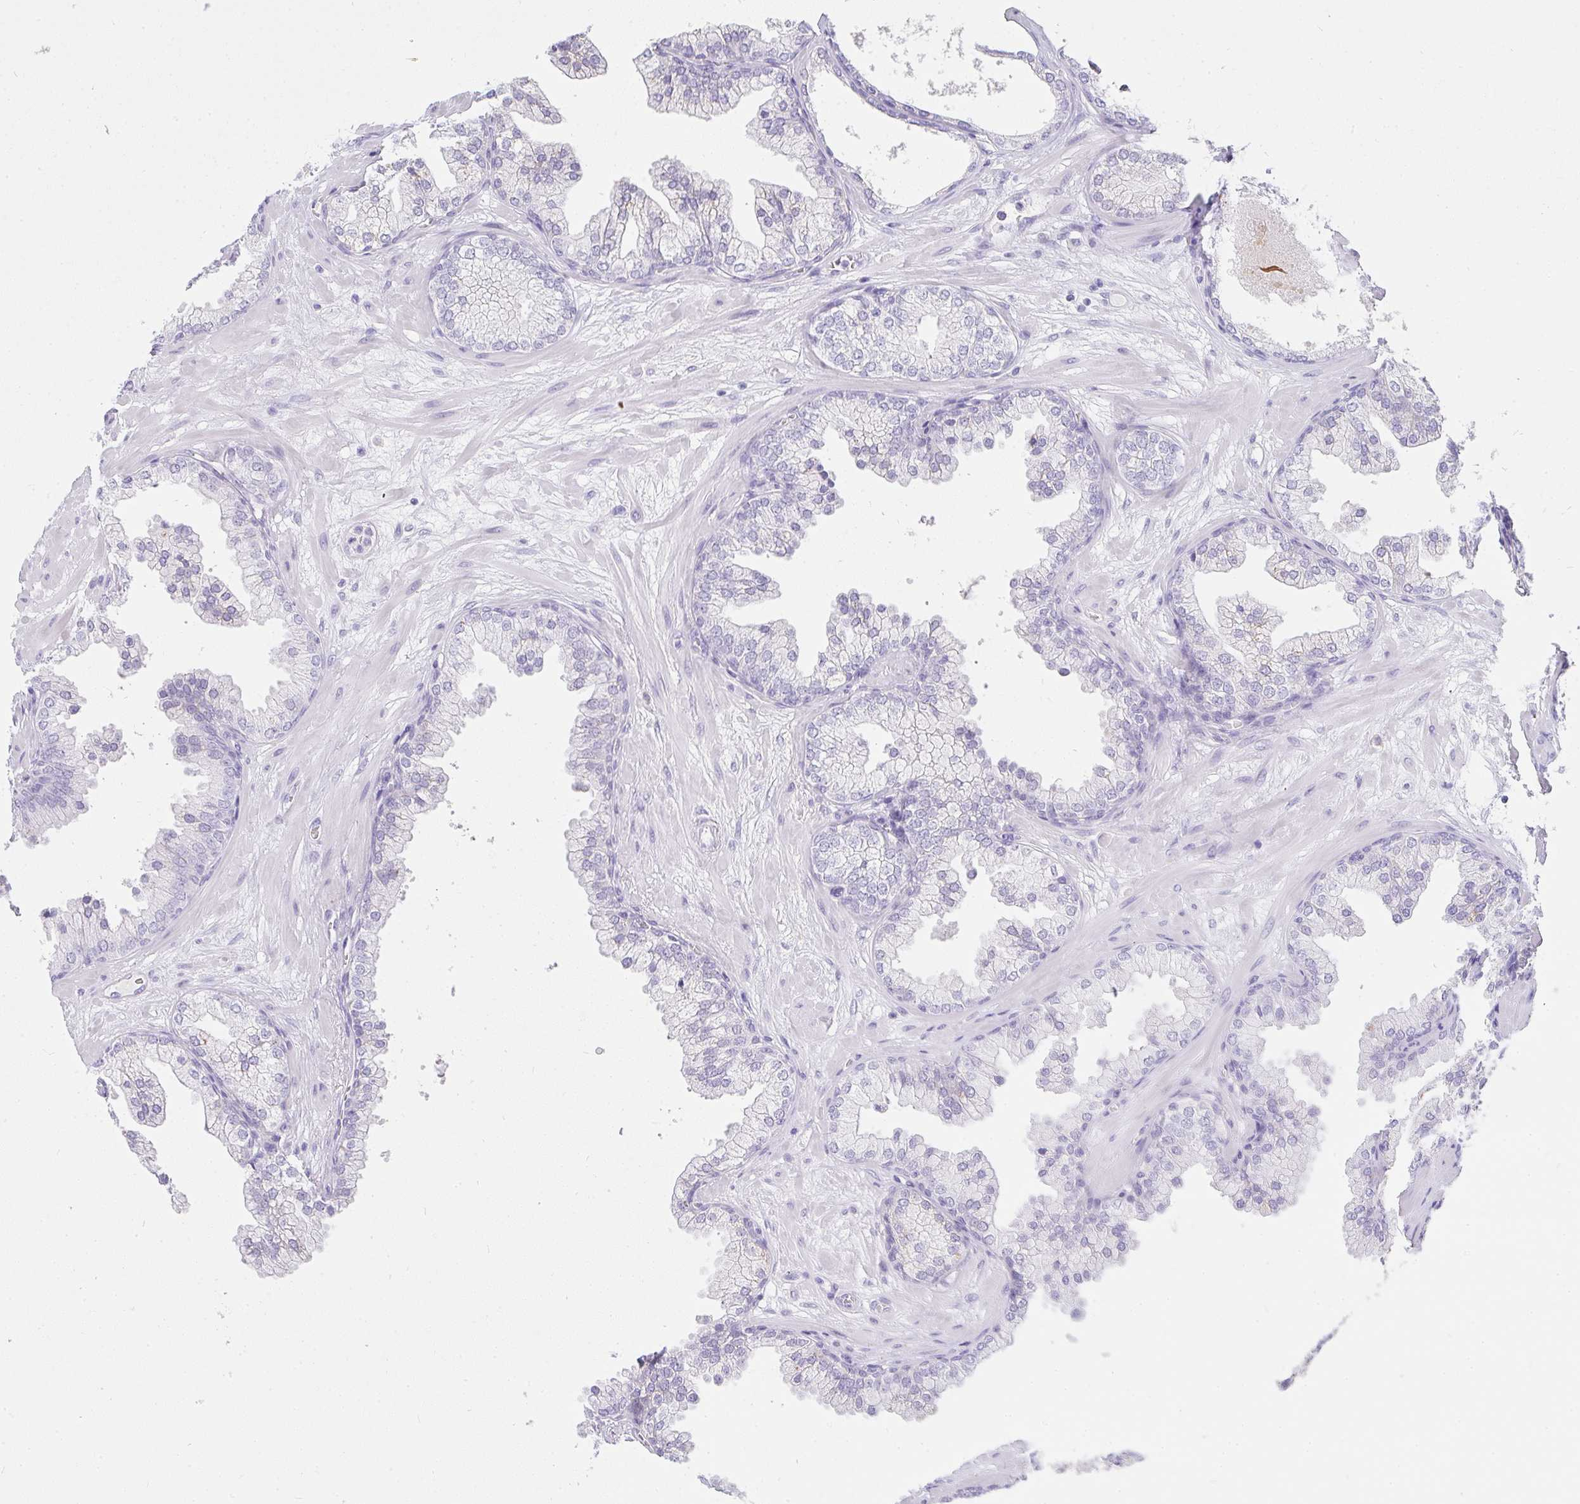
{"staining": {"intensity": "weak", "quantity": "<25%", "location": "cytoplasmic/membranous"}, "tissue": "prostate", "cell_type": "Glandular cells", "image_type": "normal", "snomed": [{"axis": "morphology", "description": "Normal tissue, NOS"}, {"axis": "topography", "description": "Prostate"}, {"axis": "topography", "description": "Peripheral nerve tissue"}], "caption": "Immunohistochemistry (IHC) micrograph of unremarkable human prostate stained for a protein (brown), which exhibits no positivity in glandular cells. Nuclei are stained in blue.", "gene": "OR5J2", "patient": {"sex": "male", "age": 61}}